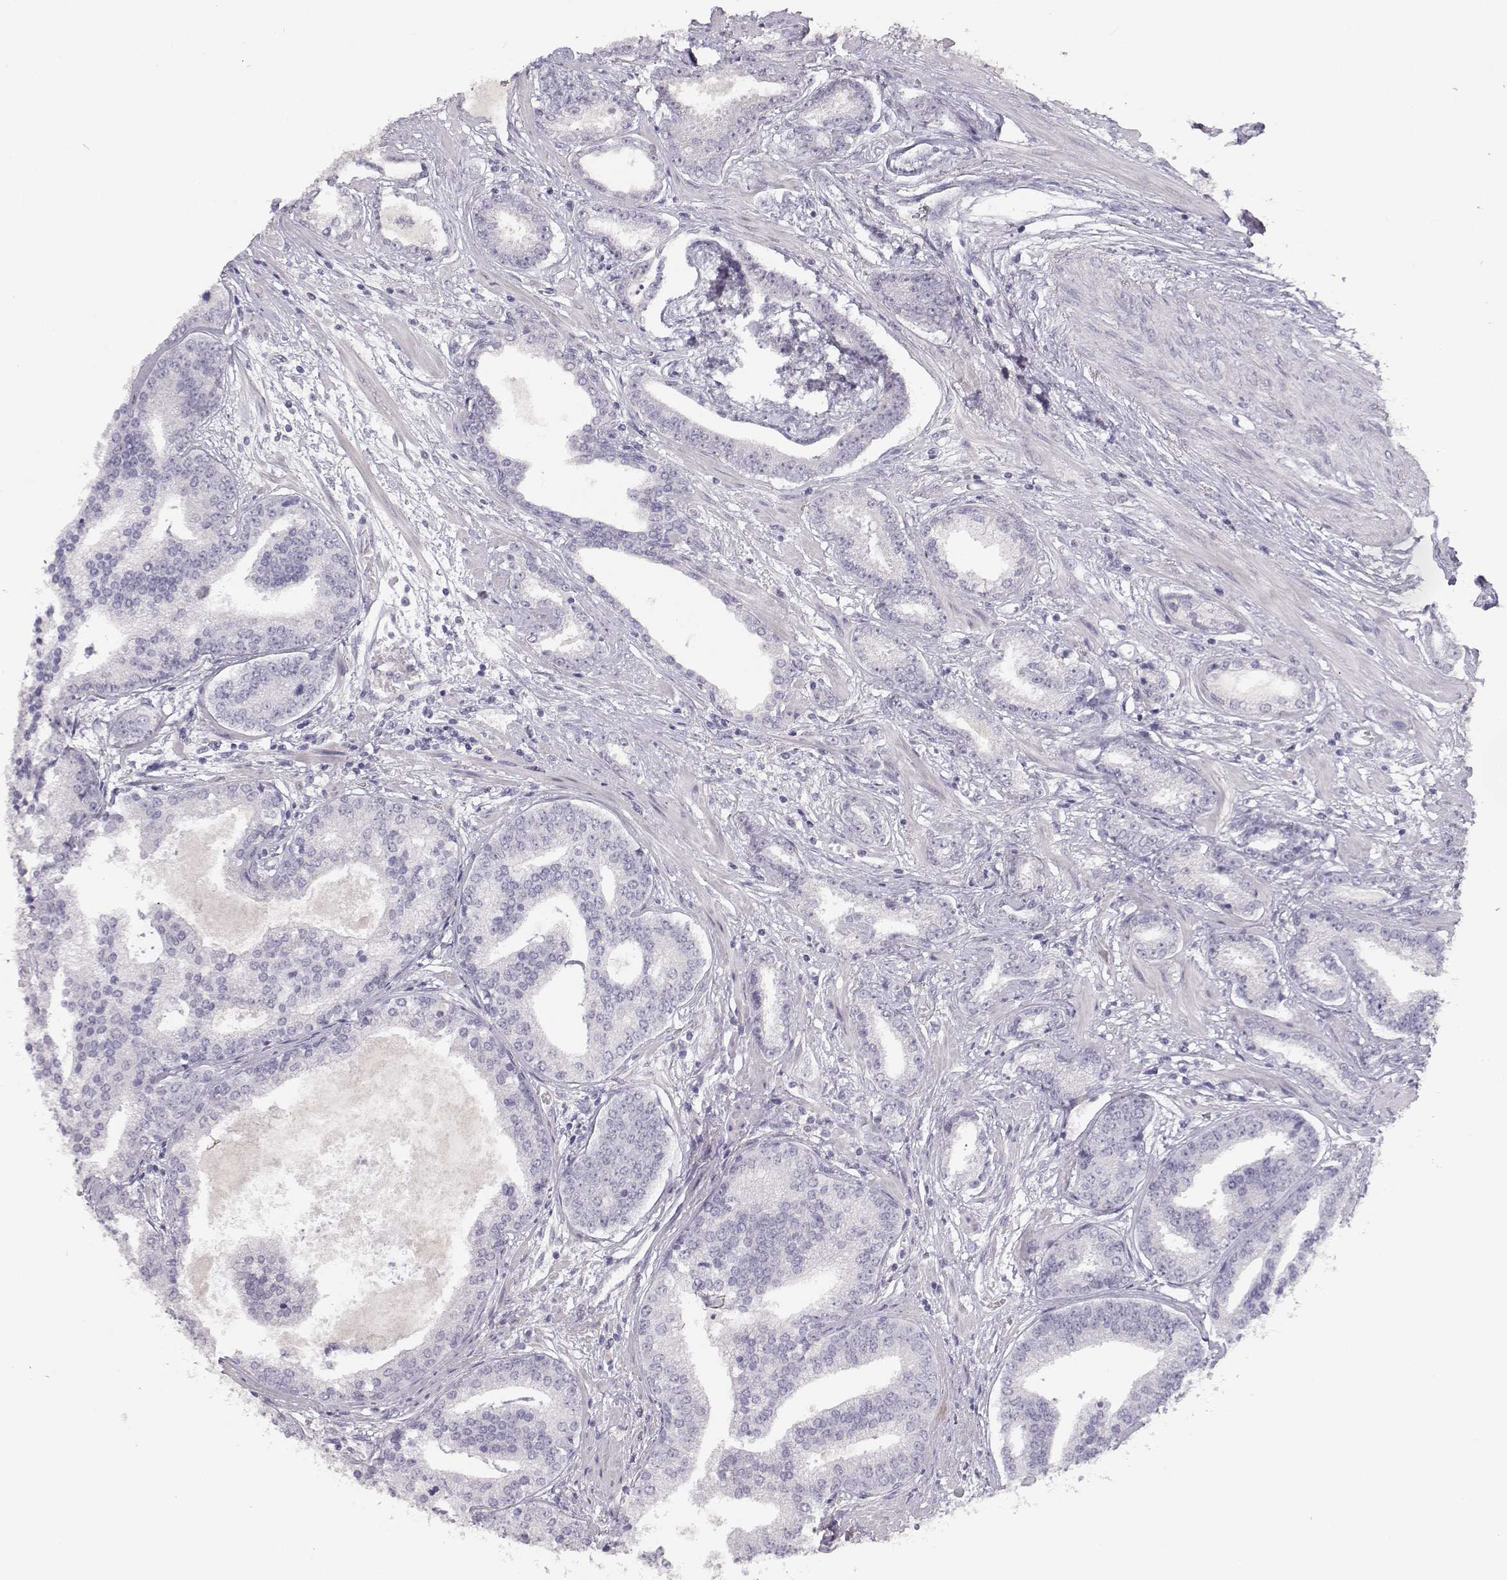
{"staining": {"intensity": "negative", "quantity": "none", "location": "none"}, "tissue": "prostate cancer", "cell_type": "Tumor cells", "image_type": "cancer", "snomed": [{"axis": "morphology", "description": "Adenocarcinoma, NOS"}, {"axis": "topography", "description": "Prostate"}], "caption": "Immunohistochemistry (IHC) image of neoplastic tissue: adenocarcinoma (prostate) stained with DAB reveals no significant protein staining in tumor cells.", "gene": "TKTL1", "patient": {"sex": "male", "age": 64}}